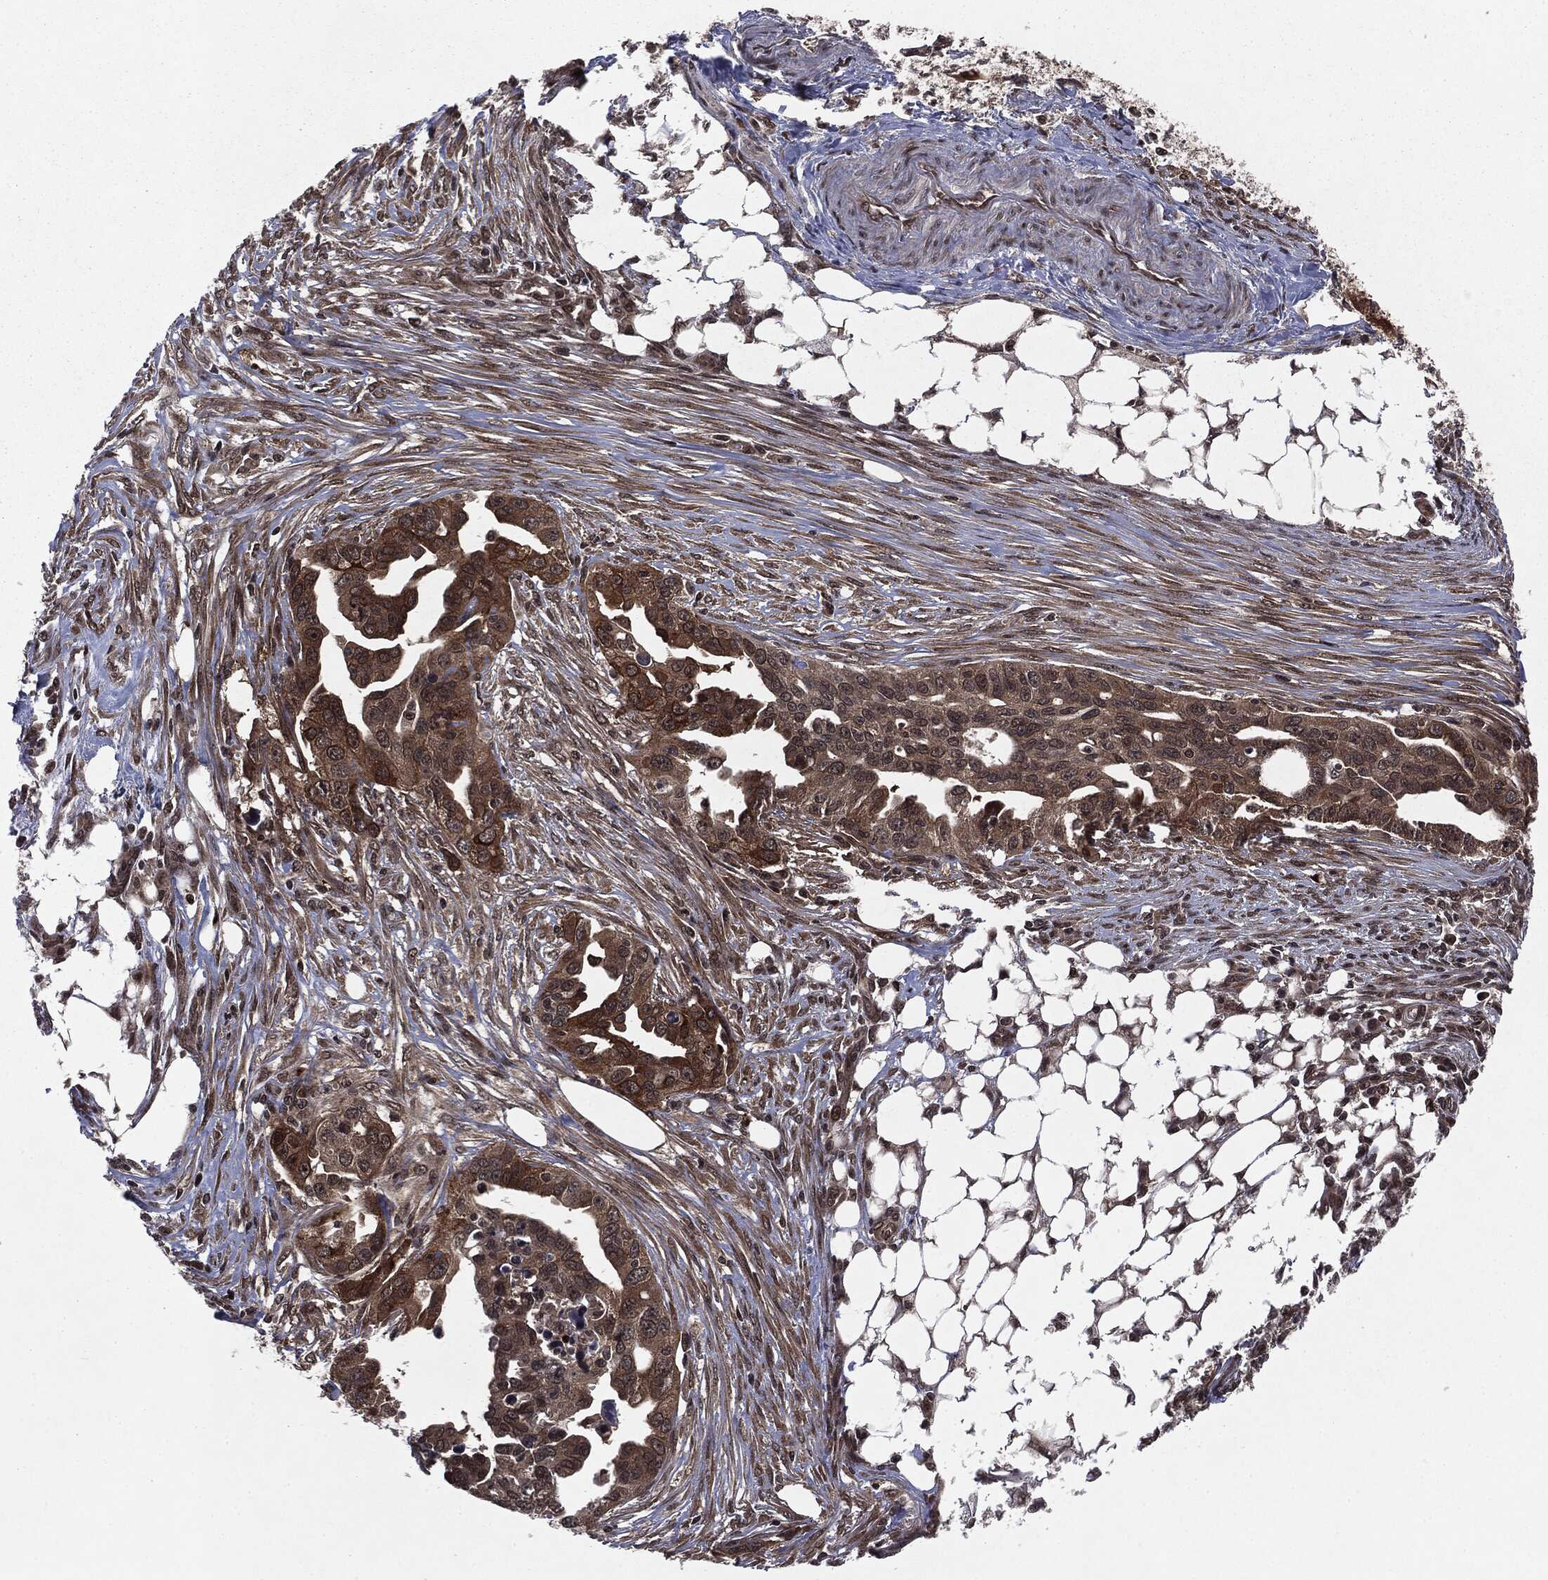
{"staining": {"intensity": "strong", "quantity": "25%-75%", "location": "cytoplasmic/membranous"}, "tissue": "ovarian cancer", "cell_type": "Tumor cells", "image_type": "cancer", "snomed": [{"axis": "morphology", "description": "Carcinoma, endometroid"}, {"axis": "morphology", "description": "Cystadenocarcinoma, serous, NOS"}, {"axis": "topography", "description": "Ovary"}], "caption": "Protein expression analysis of human endometroid carcinoma (ovarian) reveals strong cytoplasmic/membranous expression in approximately 25%-75% of tumor cells.", "gene": "STAU2", "patient": {"sex": "female", "age": 45}}